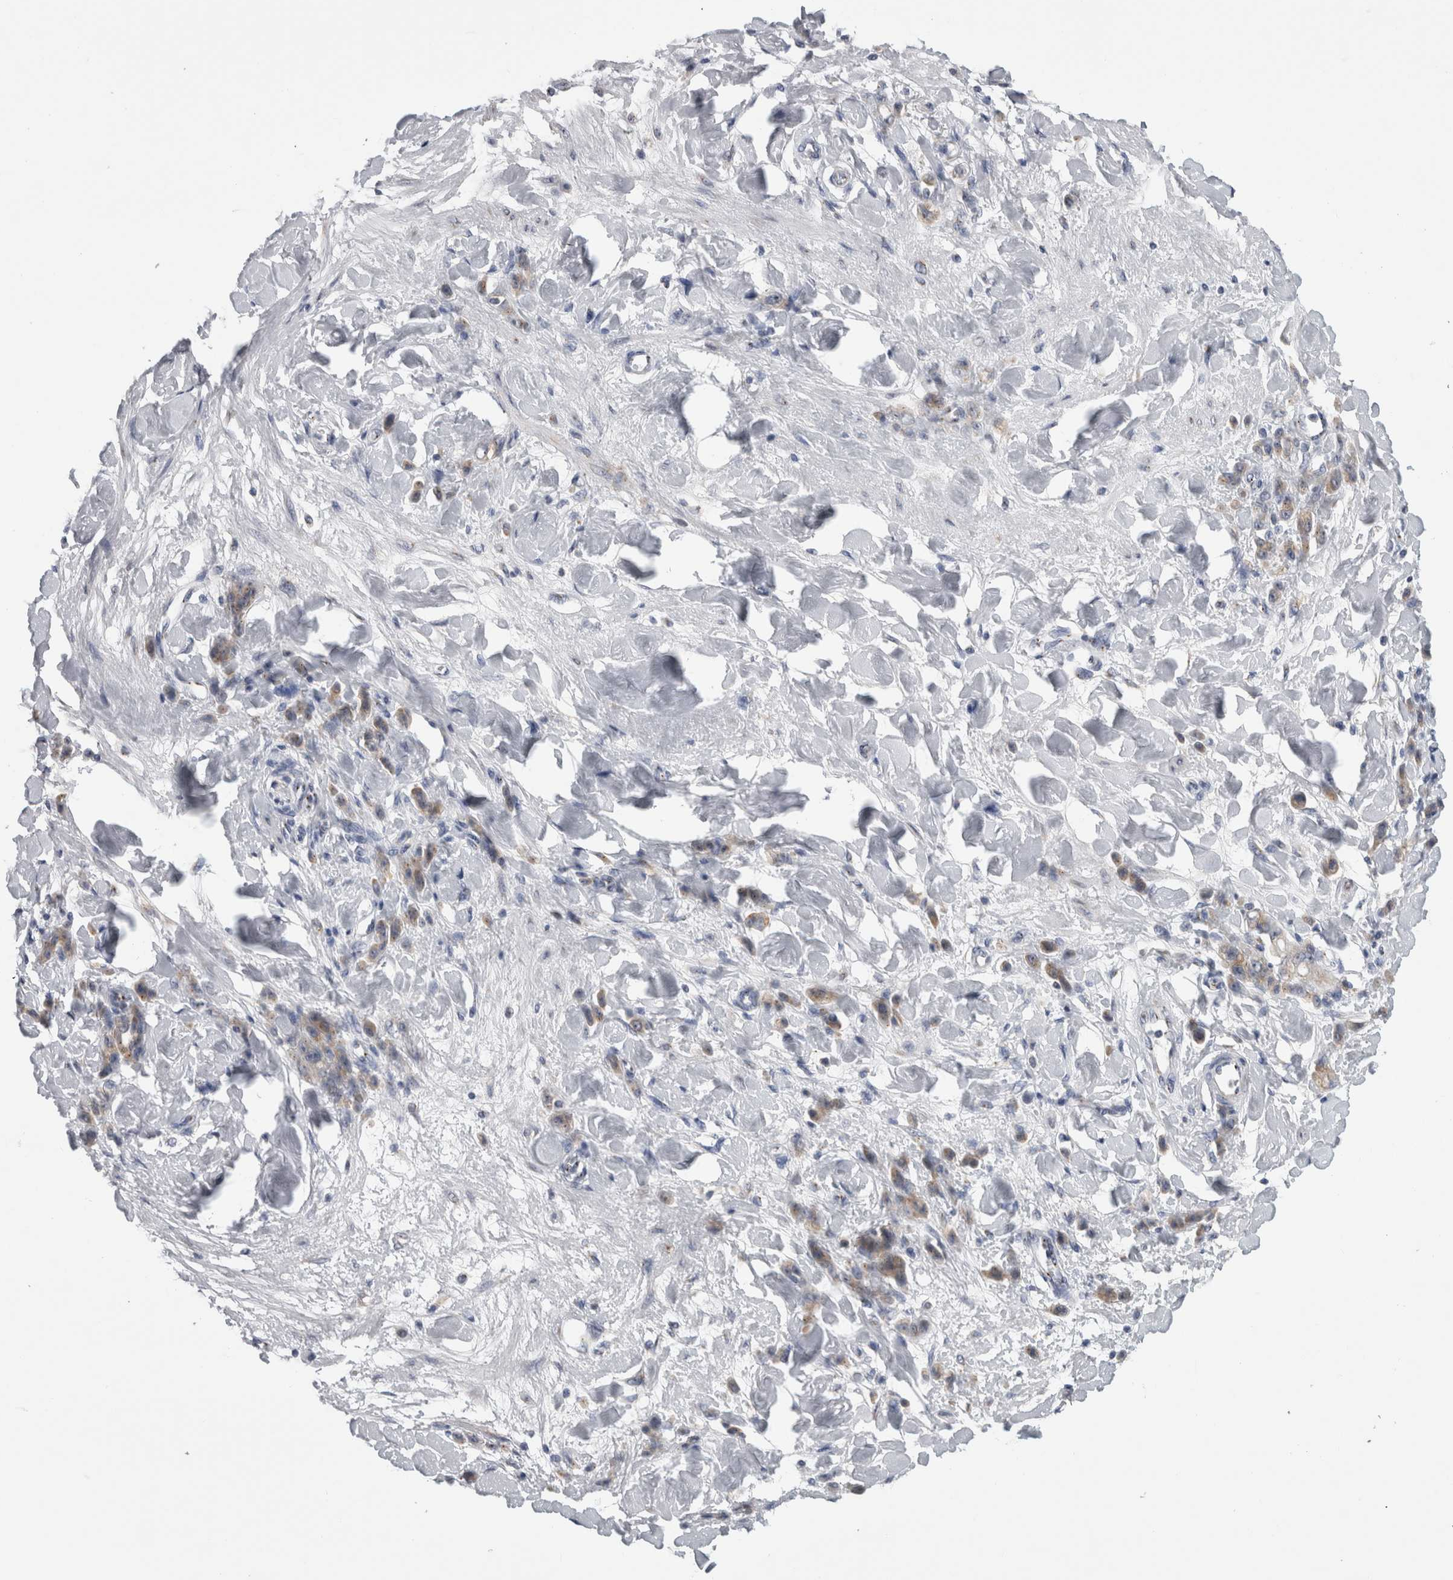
{"staining": {"intensity": "weak", "quantity": ">75%", "location": "cytoplasmic/membranous"}, "tissue": "stomach cancer", "cell_type": "Tumor cells", "image_type": "cancer", "snomed": [{"axis": "morphology", "description": "Normal tissue, NOS"}, {"axis": "morphology", "description": "Adenocarcinoma, NOS"}, {"axis": "topography", "description": "Stomach"}], "caption": "Immunohistochemical staining of adenocarcinoma (stomach) demonstrates low levels of weak cytoplasmic/membranous protein staining in about >75% of tumor cells.", "gene": "AKAP9", "patient": {"sex": "male", "age": 82}}